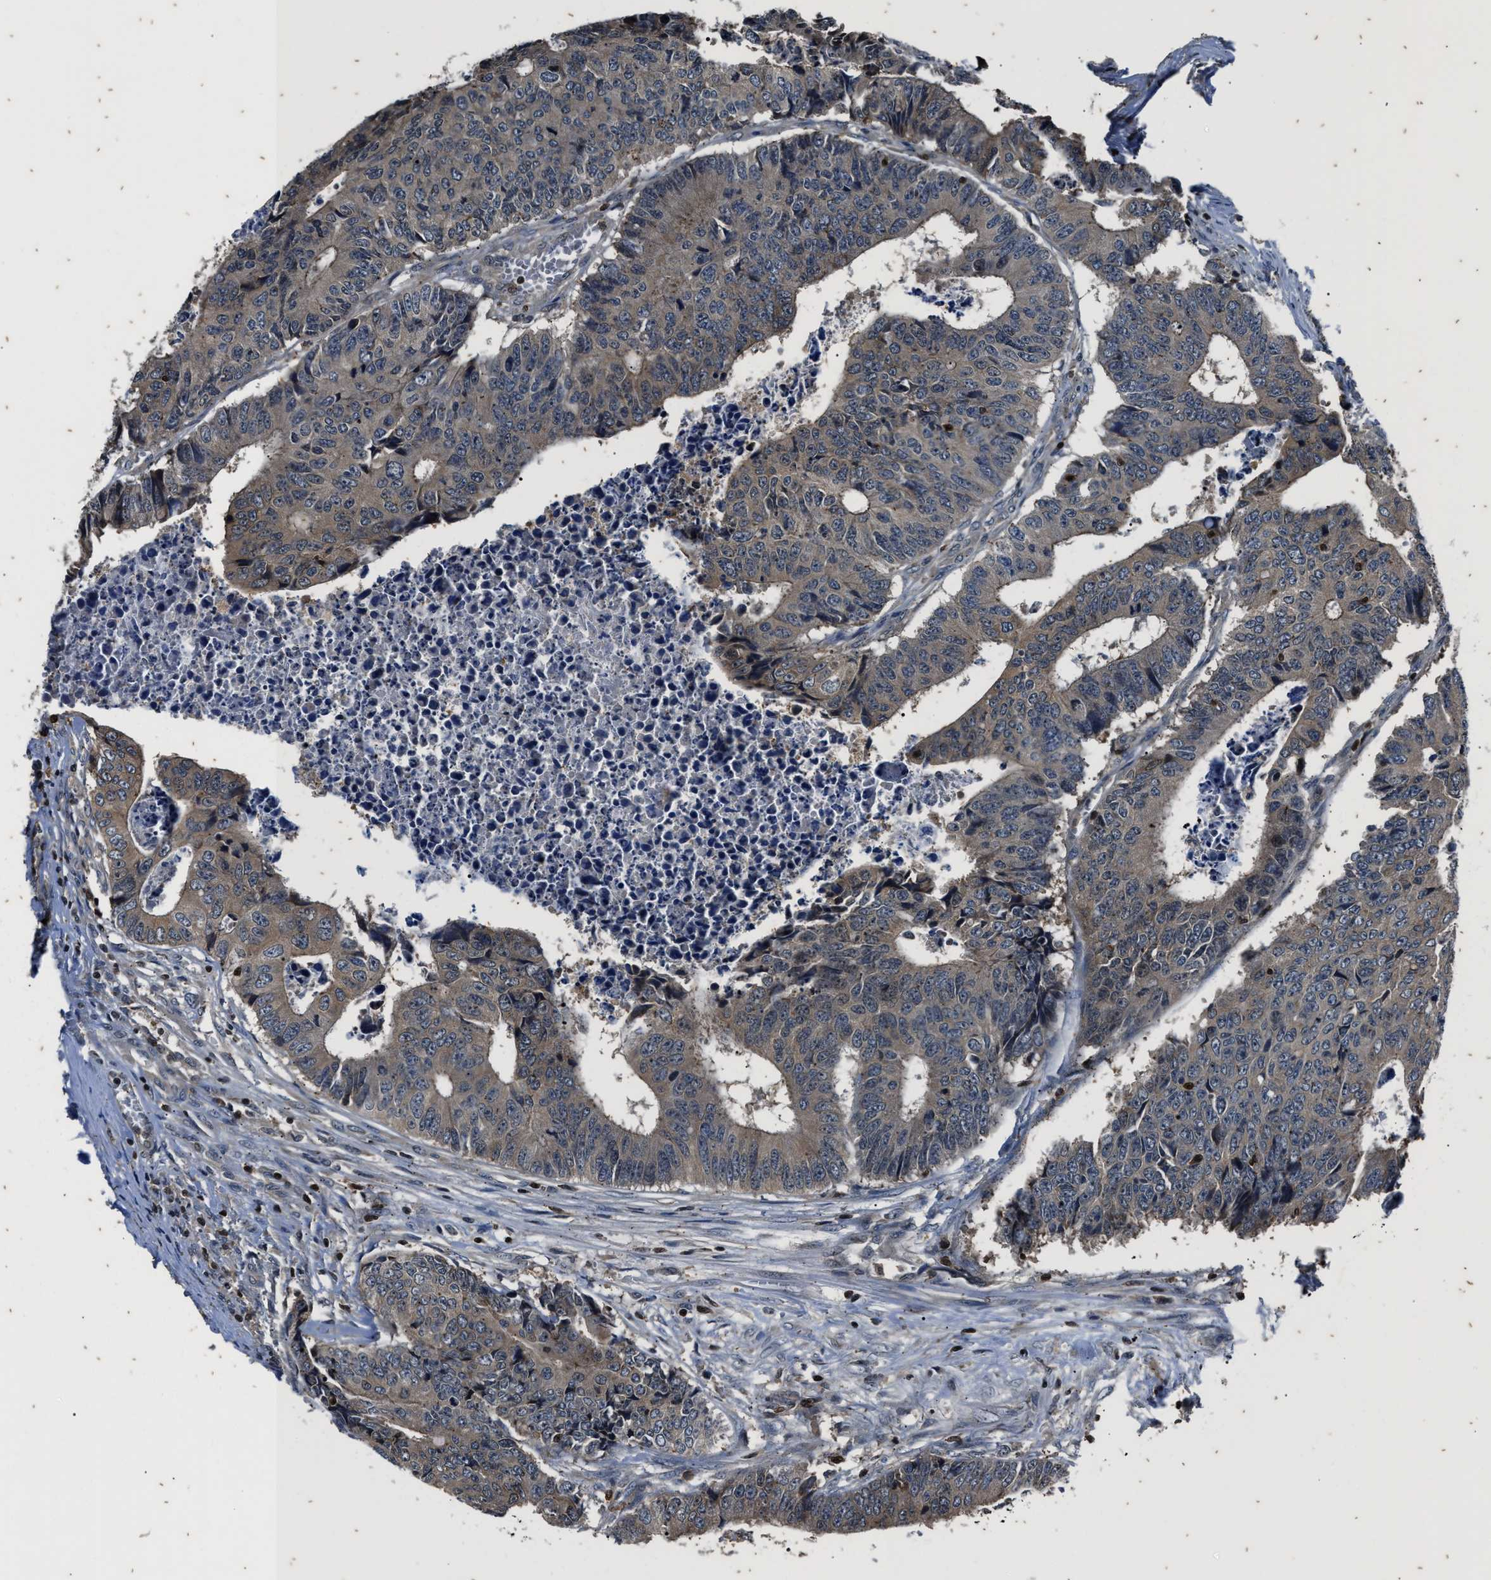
{"staining": {"intensity": "weak", "quantity": "<25%", "location": "cytoplasmic/membranous"}, "tissue": "colorectal cancer", "cell_type": "Tumor cells", "image_type": "cancer", "snomed": [{"axis": "morphology", "description": "Adenocarcinoma, NOS"}, {"axis": "topography", "description": "Rectum"}], "caption": "Immunohistochemical staining of adenocarcinoma (colorectal) displays no significant positivity in tumor cells.", "gene": "PTPN7", "patient": {"sex": "male", "age": 84}}